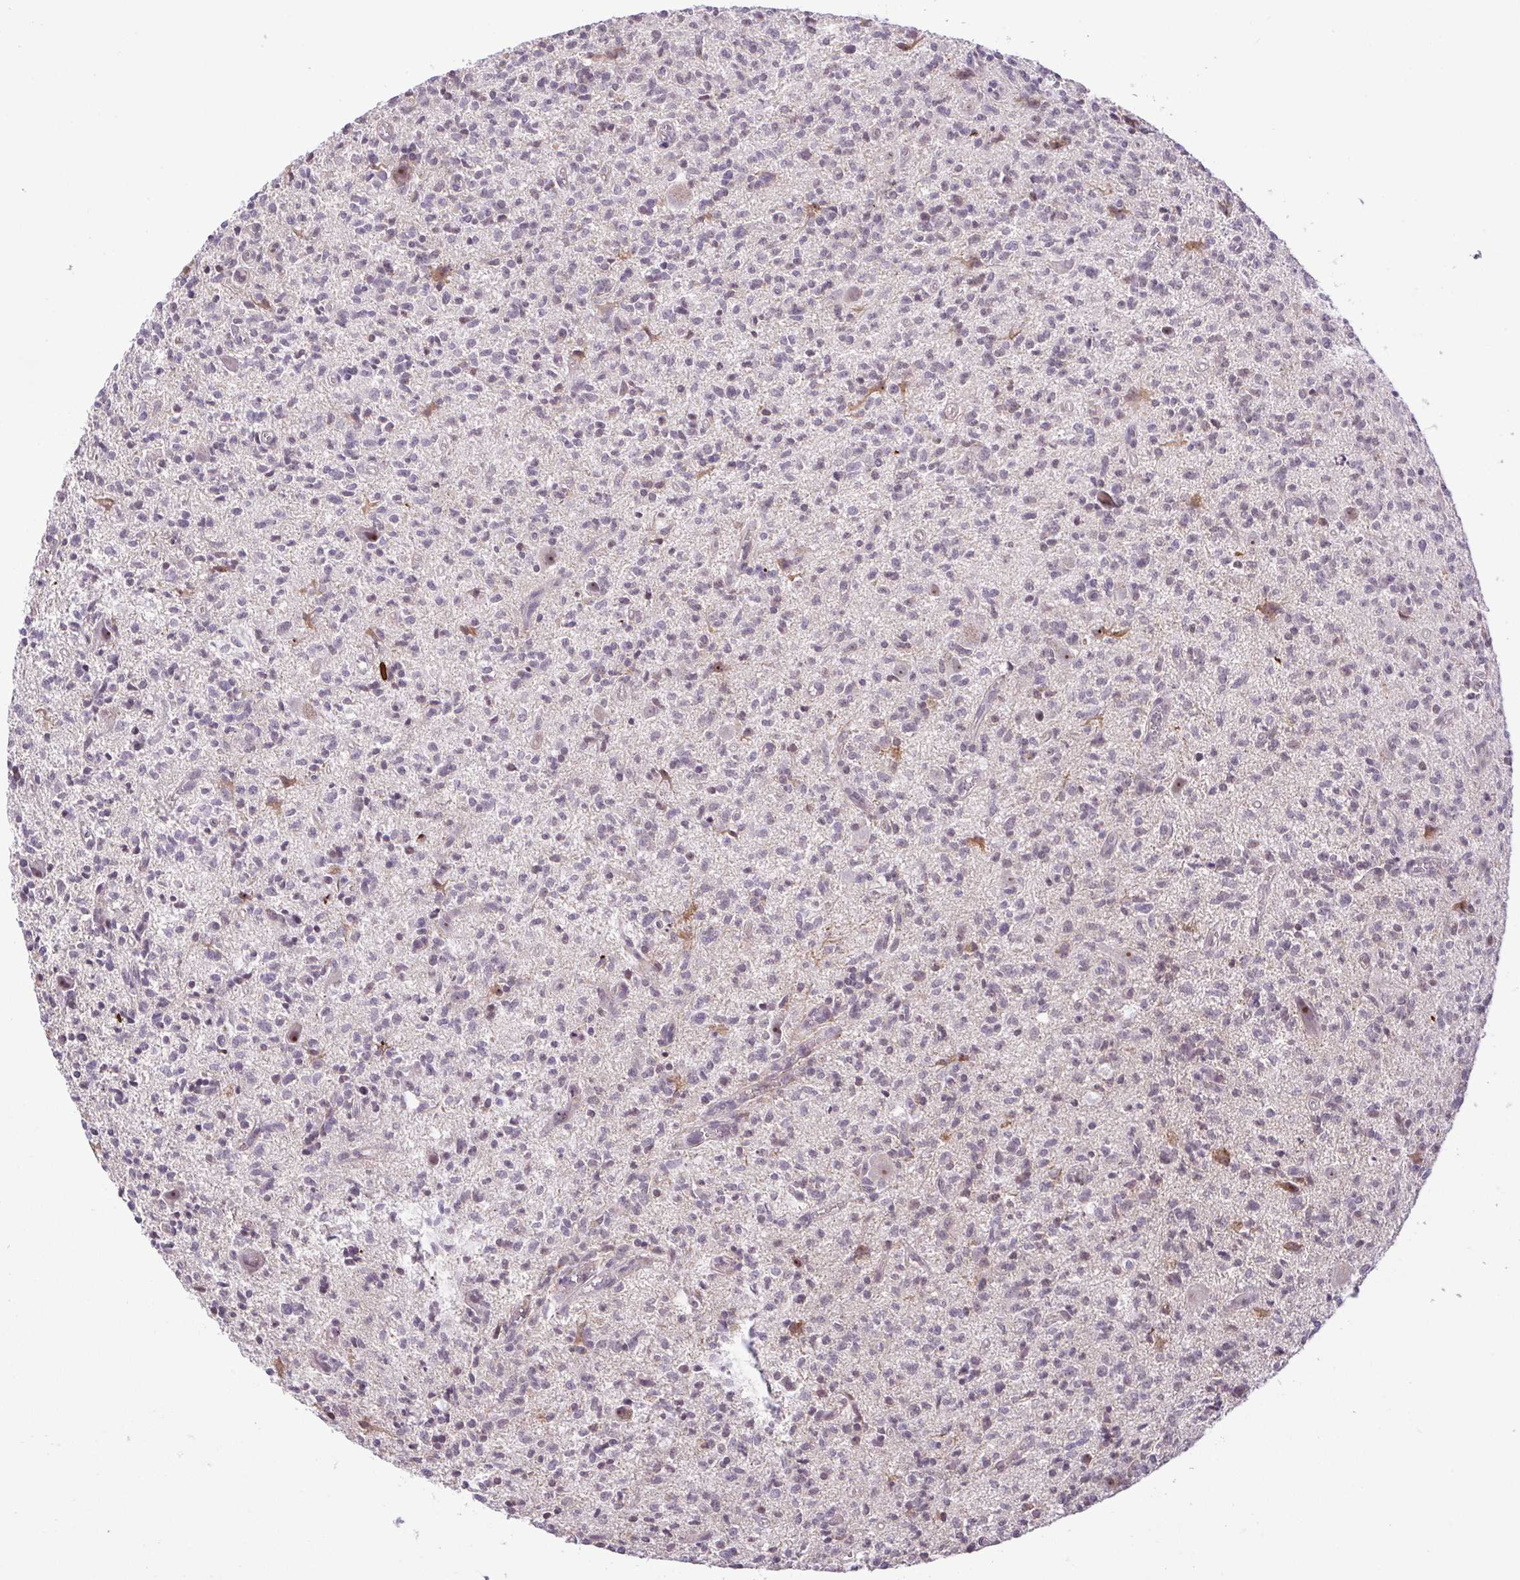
{"staining": {"intensity": "negative", "quantity": "none", "location": "none"}, "tissue": "glioma", "cell_type": "Tumor cells", "image_type": "cancer", "snomed": [{"axis": "morphology", "description": "Glioma, malignant, Low grade"}, {"axis": "topography", "description": "Brain"}], "caption": "Immunohistochemical staining of human glioma exhibits no significant expression in tumor cells. (DAB (3,3'-diaminobenzidine) immunohistochemistry (IHC), high magnification).", "gene": "RSL24D1", "patient": {"sex": "male", "age": 64}}